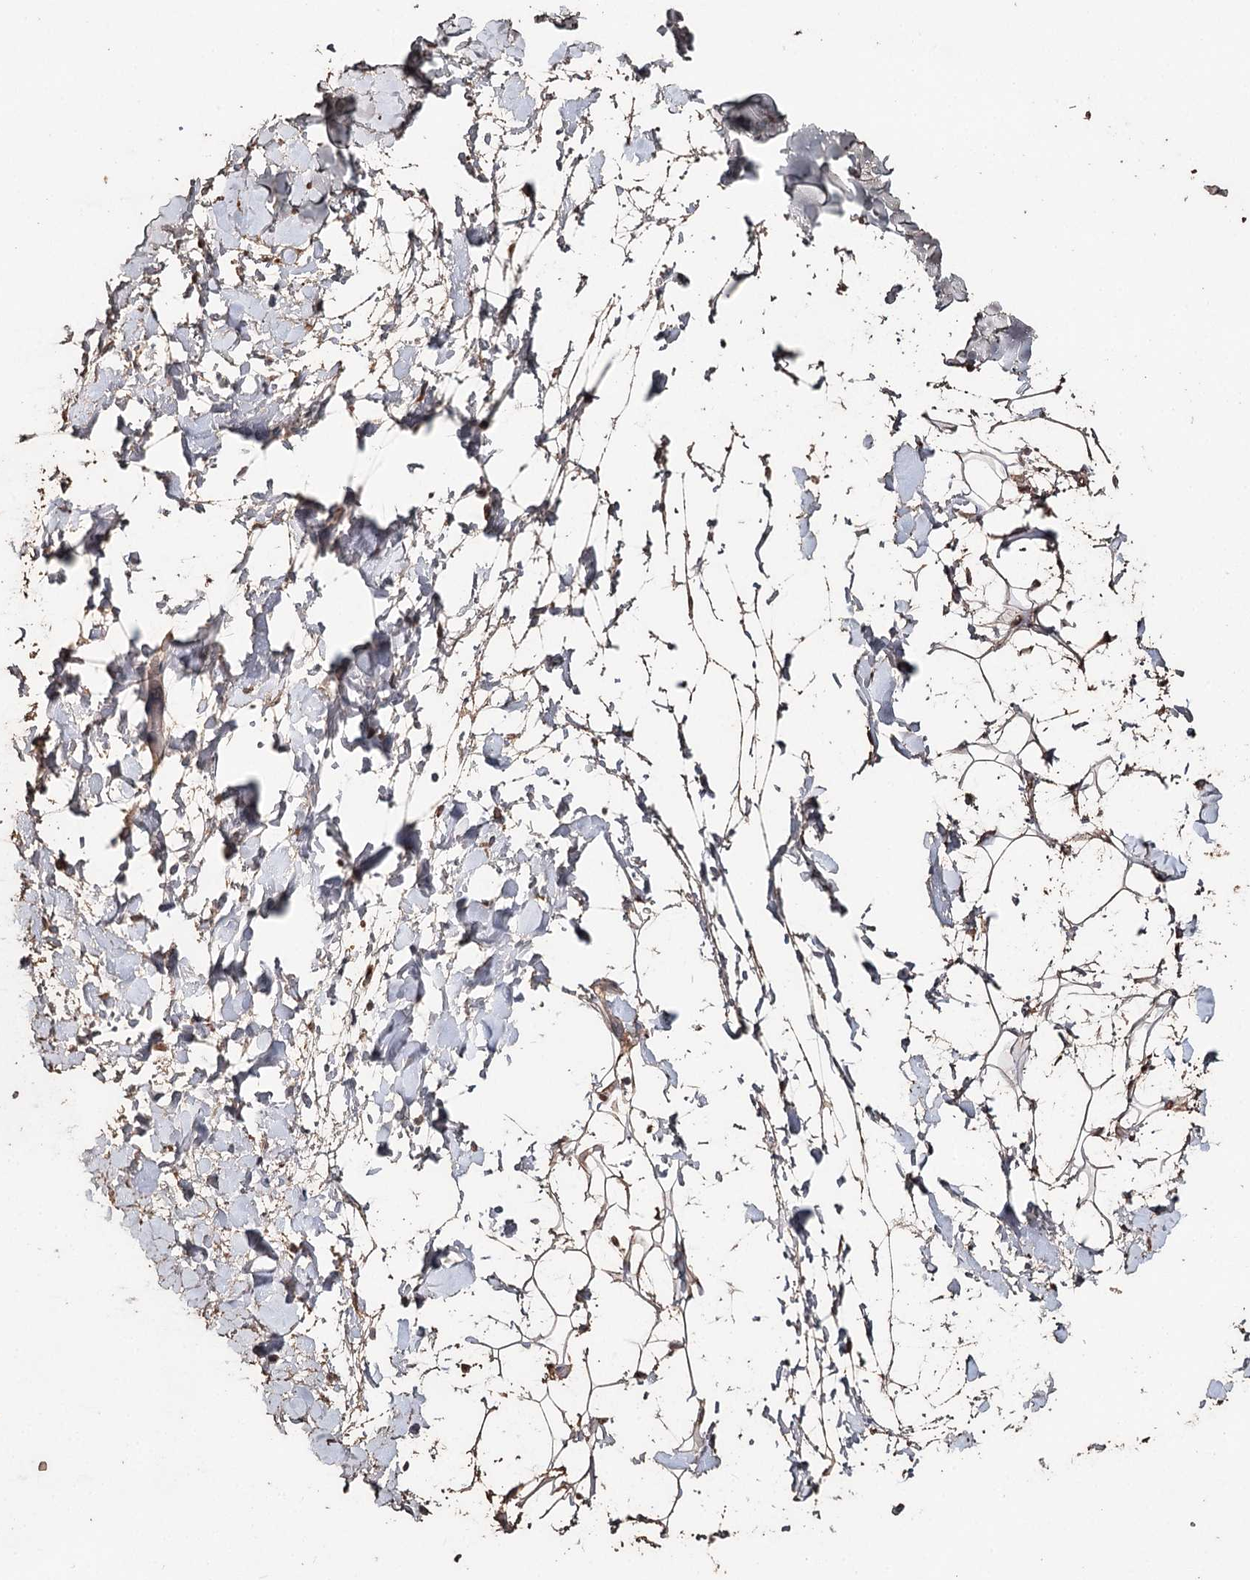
{"staining": {"intensity": "moderate", "quantity": ">75%", "location": "cytoplasmic/membranous"}, "tissue": "adipose tissue", "cell_type": "Adipocytes", "image_type": "normal", "snomed": [{"axis": "morphology", "description": "Normal tissue, NOS"}, {"axis": "topography", "description": "Breast"}], "caption": "Immunohistochemistry photomicrograph of benign human adipose tissue stained for a protein (brown), which demonstrates medium levels of moderate cytoplasmic/membranous staining in approximately >75% of adipocytes.", "gene": "SYVN1", "patient": {"sex": "female", "age": 26}}